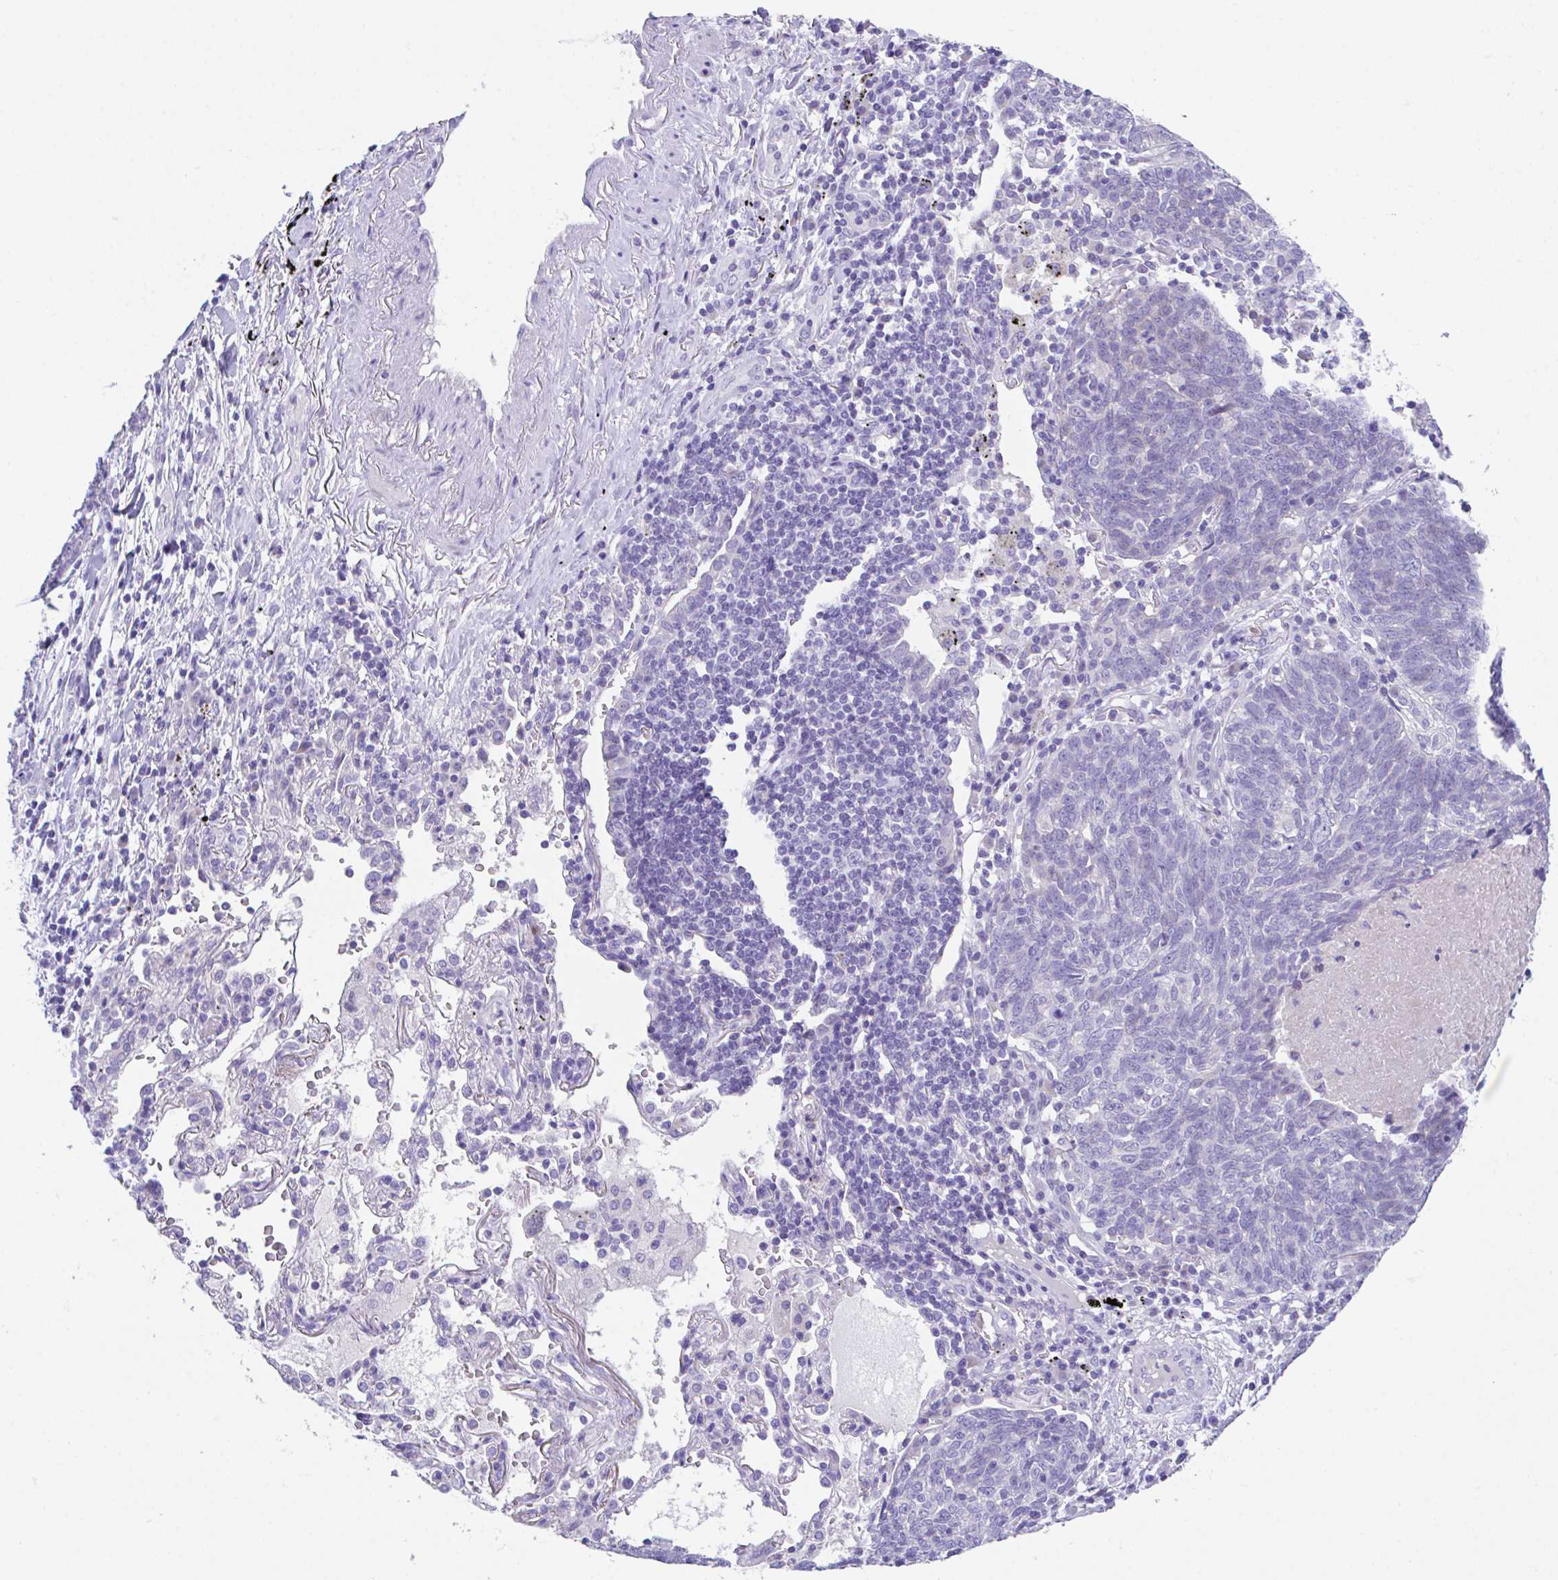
{"staining": {"intensity": "negative", "quantity": "none", "location": "none"}, "tissue": "lung cancer", "cell_type": "Tumor cells", "image_type": "cancer", "snomed": [{"axis": "morphology", "description": "Squamous cell carcinoma, NOS"}, {"axis": "topography", "description": "Lung"}], "caption": "This histopathology image is of lung cancer (squamous cell carcinoma) stained with immunohistochemistry to label a protein in brown with the nuclei are counter-stained blue. There is no staining in tumor cells.", "gene": "SLC16A6", "patient": {"sex": "female", "age": 72}}